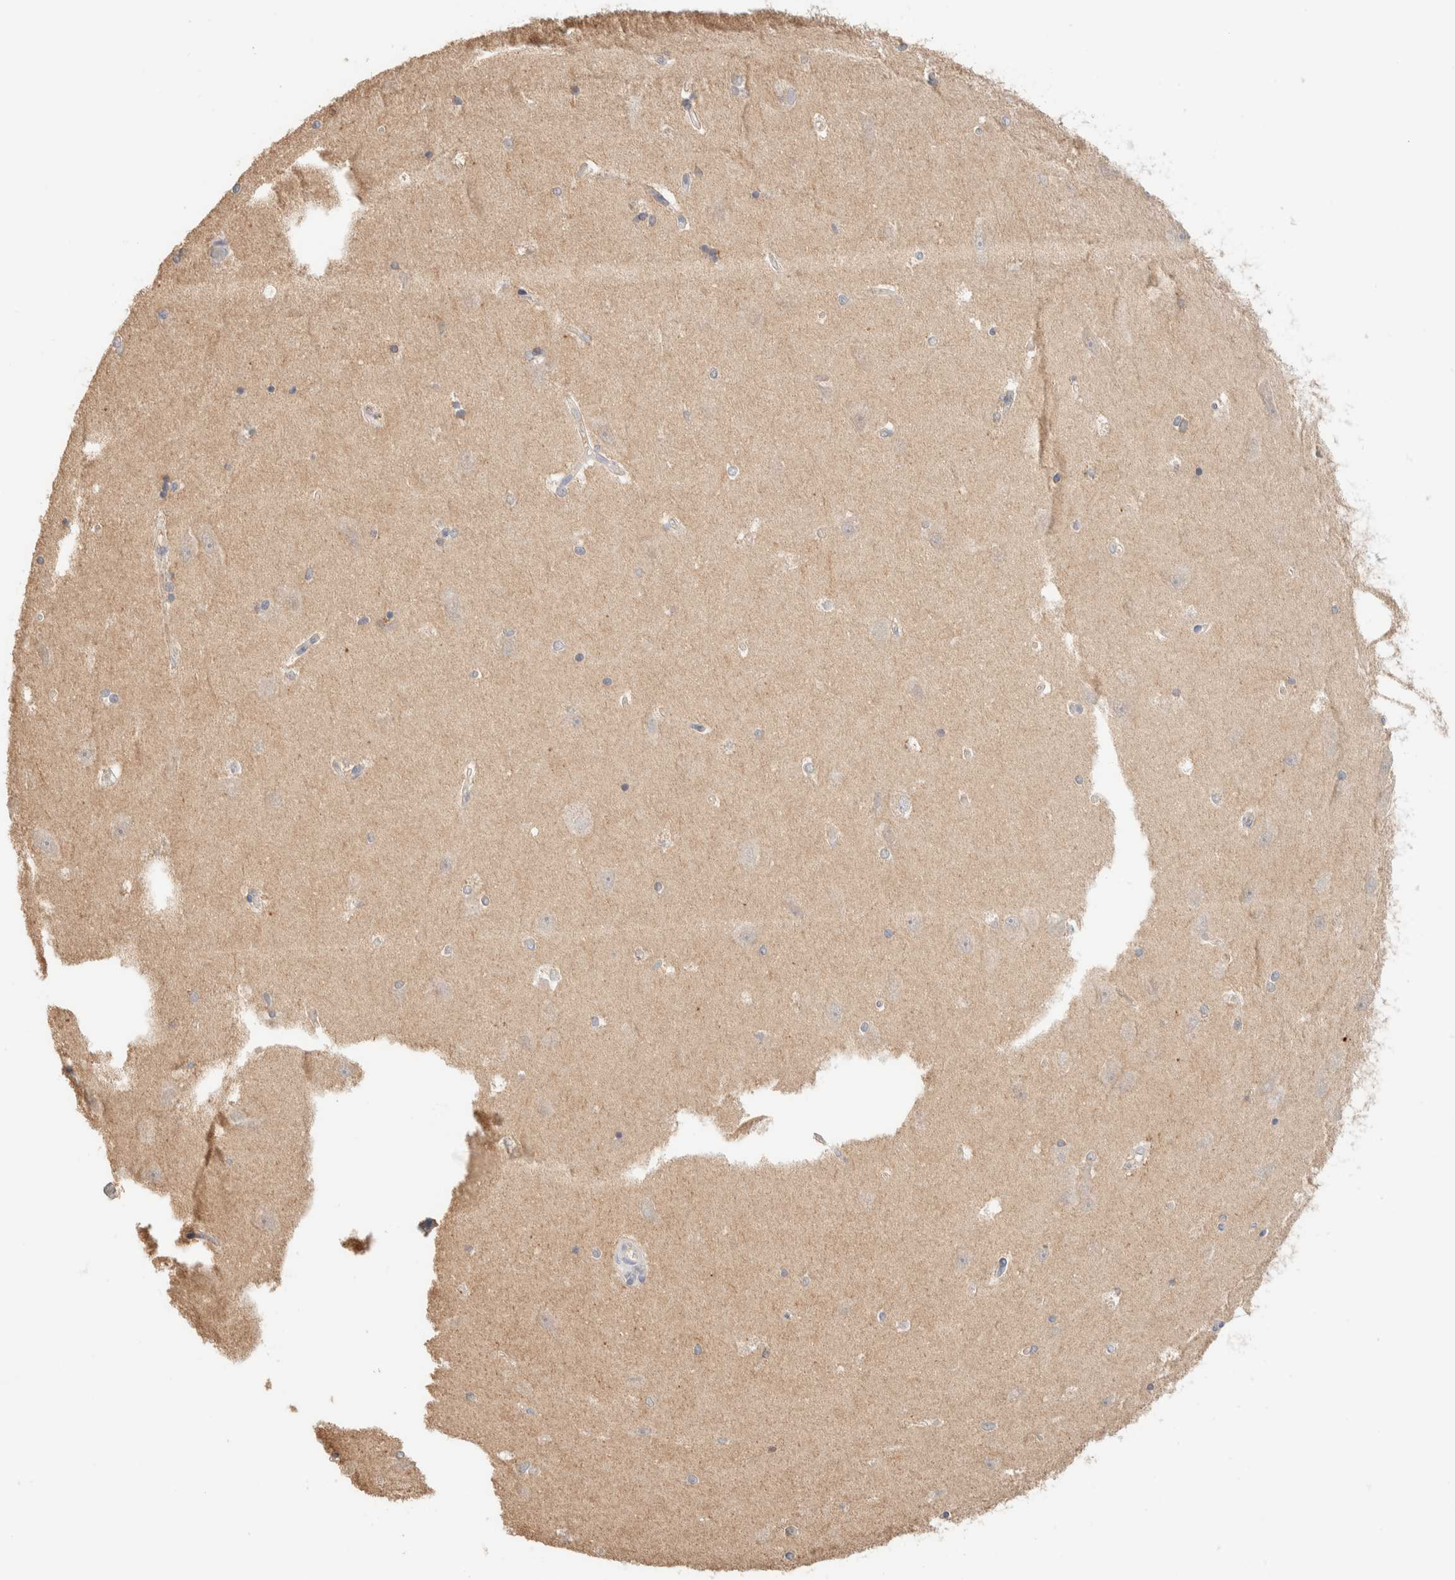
{"staining": {"intensity": "weak", "quantity": "25%-75%", "location": "cytoplasmic/membranous"}, "tissue": "hippocampus", "cell_type": "Glial cells", "image_type": "normal", "snomed": [{"axis": "morphology", "description": "Normal tissue, NOS"}, {"axis": "topography", "description": "Hippocampus"}], "caption": "The immunohistochemical stain highlights weak cytoplasmic/membranous staining in glial cells of normal hippocampus. (DAB (3,3'-diaminobenzidine) IHC, brown staining for protein, blue staining for nuclei).", "gene": "HDHD3", "patient": {"sex": "male", "age": 45}}